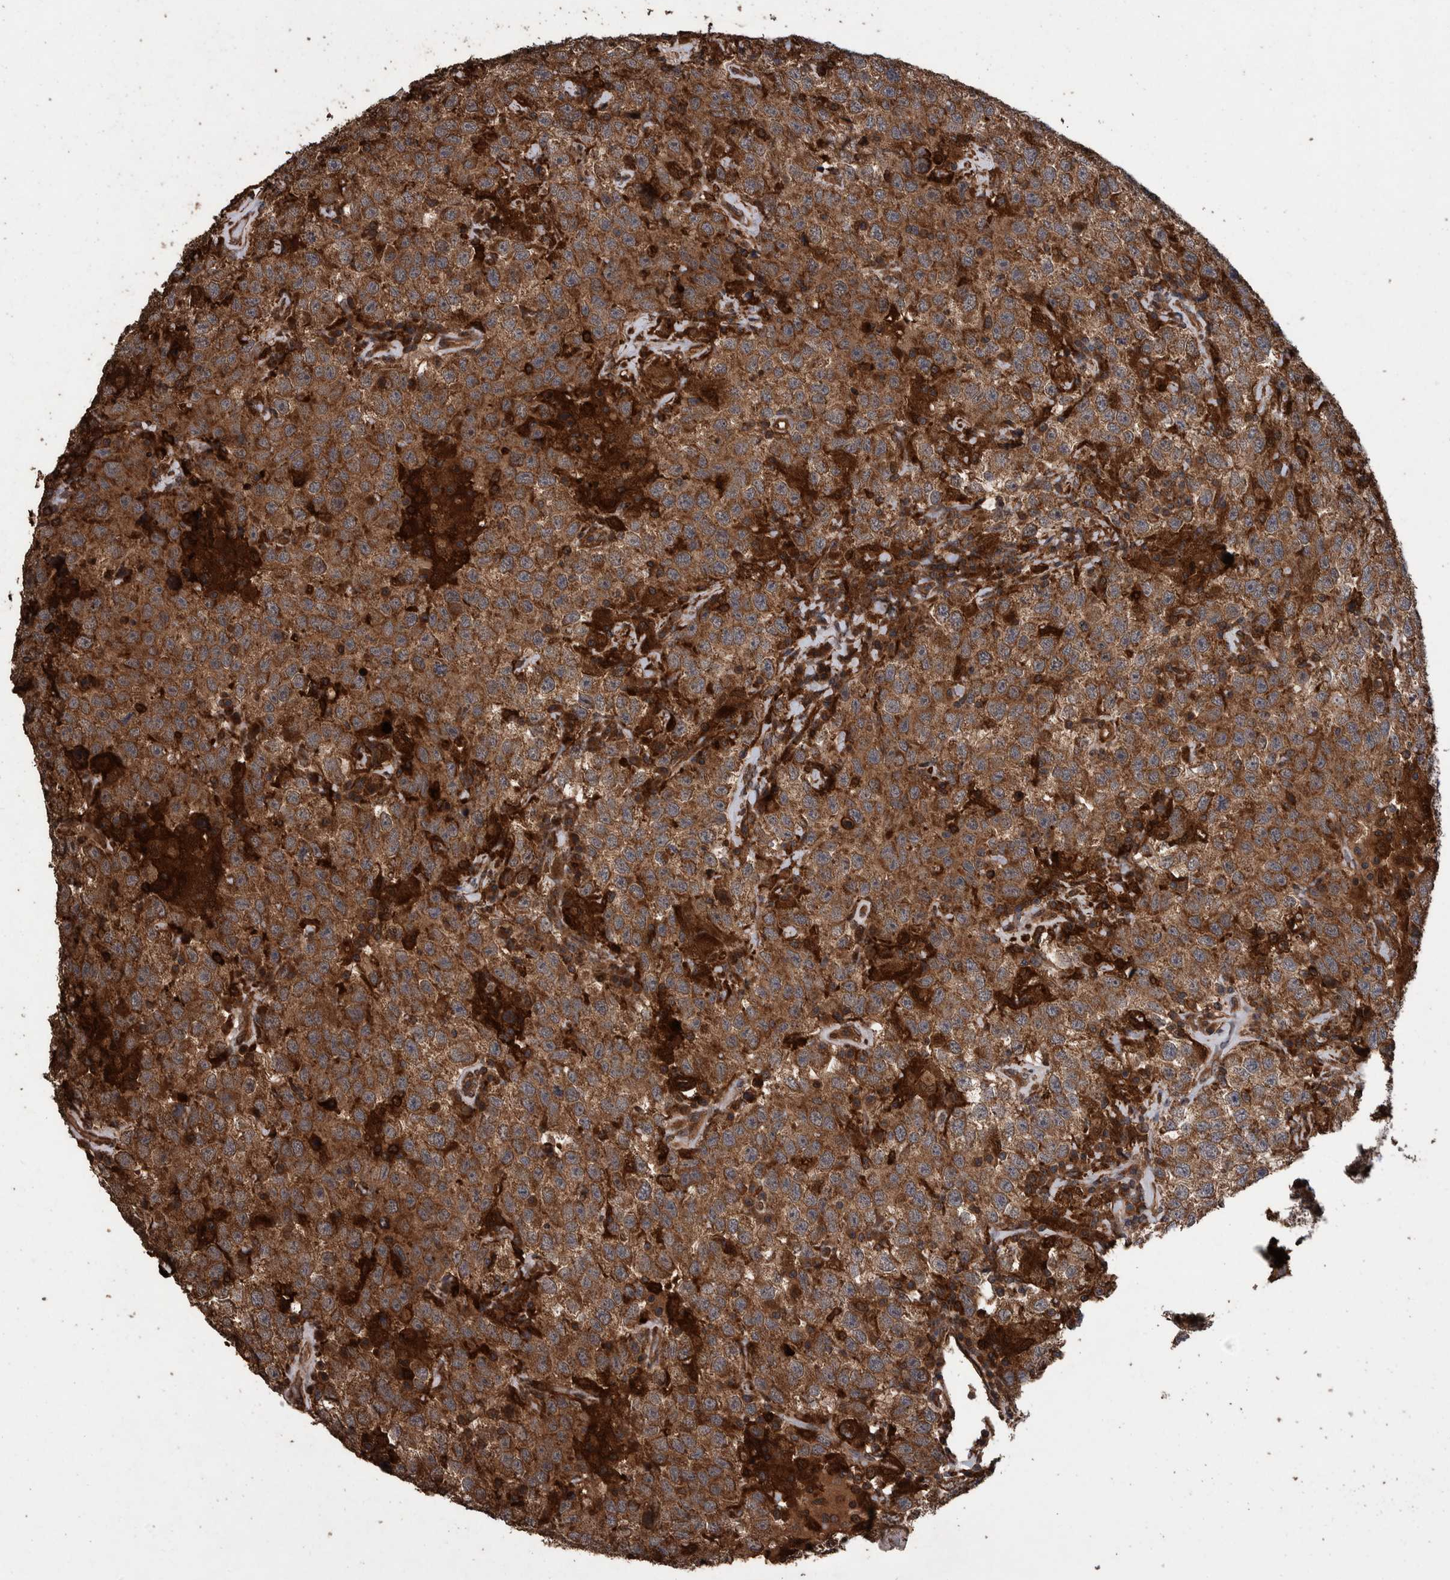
{"staining": {"intensity": "strong", "quantity": ">75%", "location": "cytoplasmic/membranous"}, "tissue": "testis cancer", "cell_type": "Tumor cells", "image_type": "cancer", "snomed": [{"axis": "morphology", "description": "Seminoma, NOS"}, {"axis": "topography", "description": "Testis"}], "caption": "Protein staining of testis cancer (seminoma) tissue displays strong cytoplasmic/membranous staining in approximately >75% of tumor cells.", "gene": "TRIM16", "patient": {"sex": "male", "age": 41}}